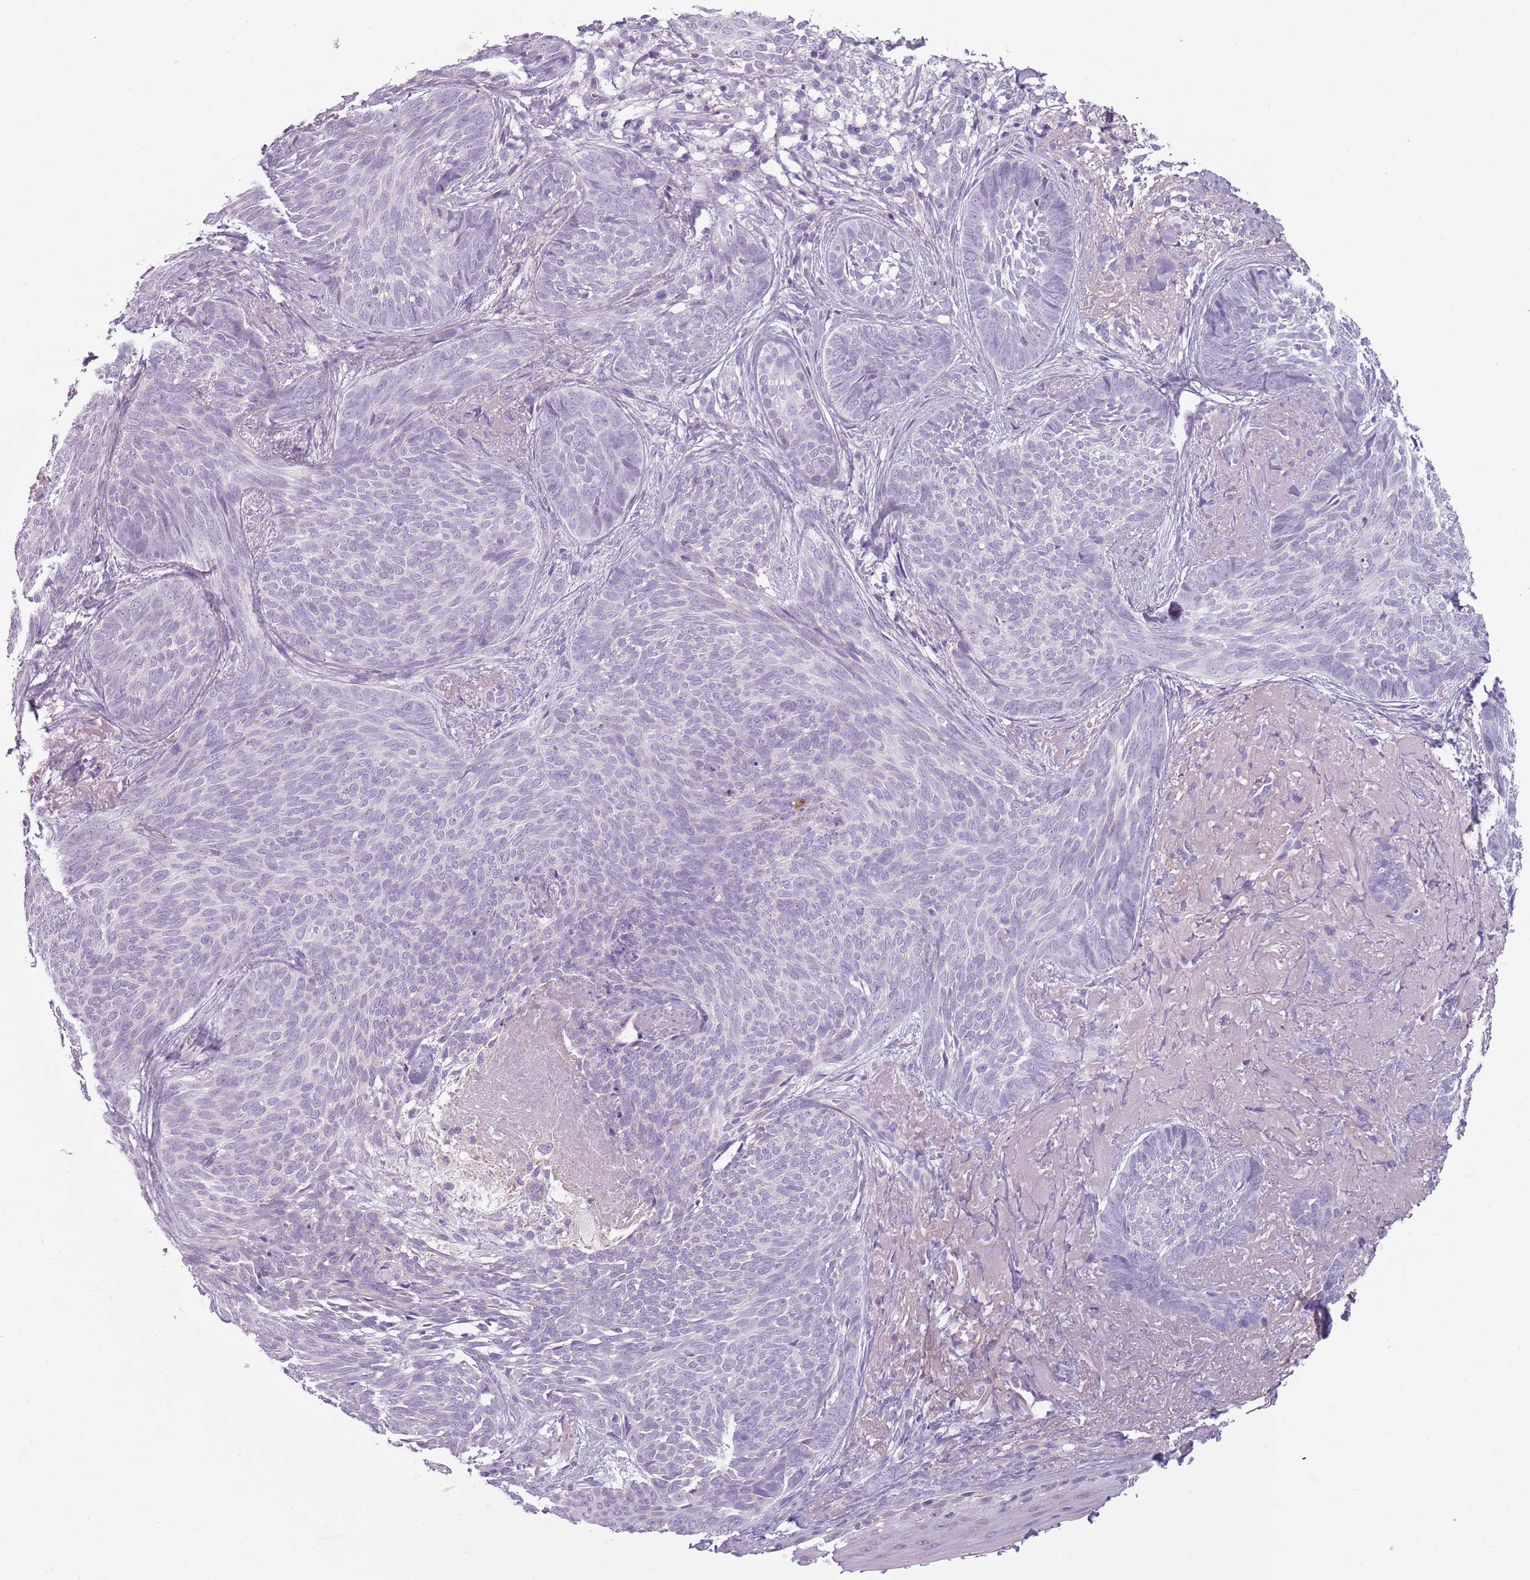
{"staining": {"intensity": "negative", "quantity": "none", "location": "none"}, "tissue": "skin cancer", "cell_type": "Tumor cells", "image_type": "cancer", "snomed": [{"axis": "morphology", "description": "Basal cell carcinoma"}, {"axis": "topography", "description": "Skin"}], "caption": "The image reveals no significant positivity in tumor cells of basal cell carcinoma (skin). (Brightfield microscopy of DAB (3,3'-diaminobenzidine) IHC at high magnification).", "gene": "MEGF8", "patient": {"sex": "female", "age": 86}}